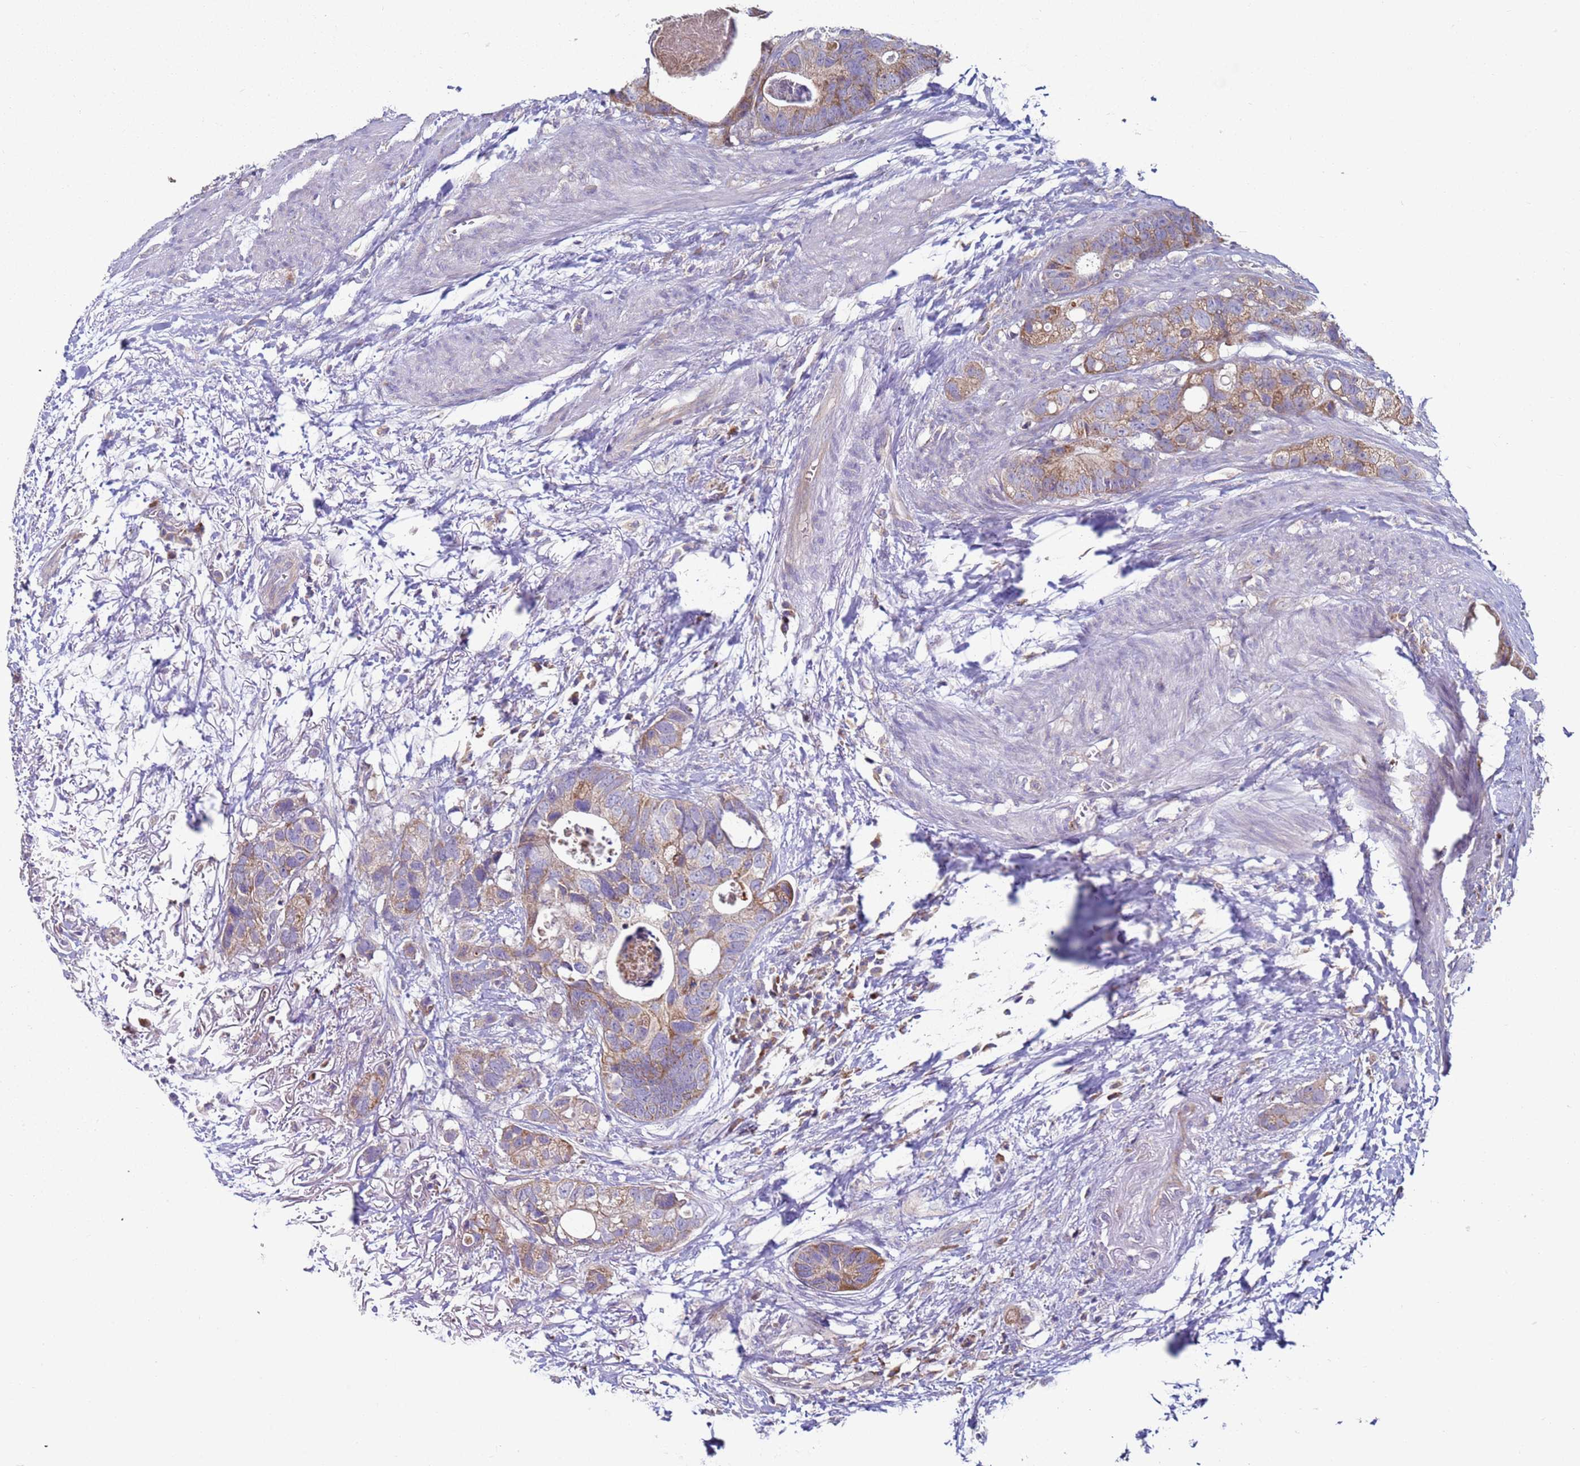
{"staining": {"intensity": "moderate", "quantity": "25%-75%", "location": "cytoplasmic/membranous"}, "tissue": "colorectal cancer", "cell_type": "Tumor cells", "image_type": "cancer", "snomed": [{"axis": "morphology", "description": "Adenocarcinoma, NOS"}, {"axis": "topography", "description": "Colon"}], "caption": "The photomicrograph demonstrates staining of adenocarcinoma (colorectal), revealing moderate cytoplasmic/membranous protein expression (brown color) within tumor cells. (Brightfield microscopy of DAB IHC at high magnification).", "gene": "DIP2B", "patient": {"sex": "female", "age": 57}}